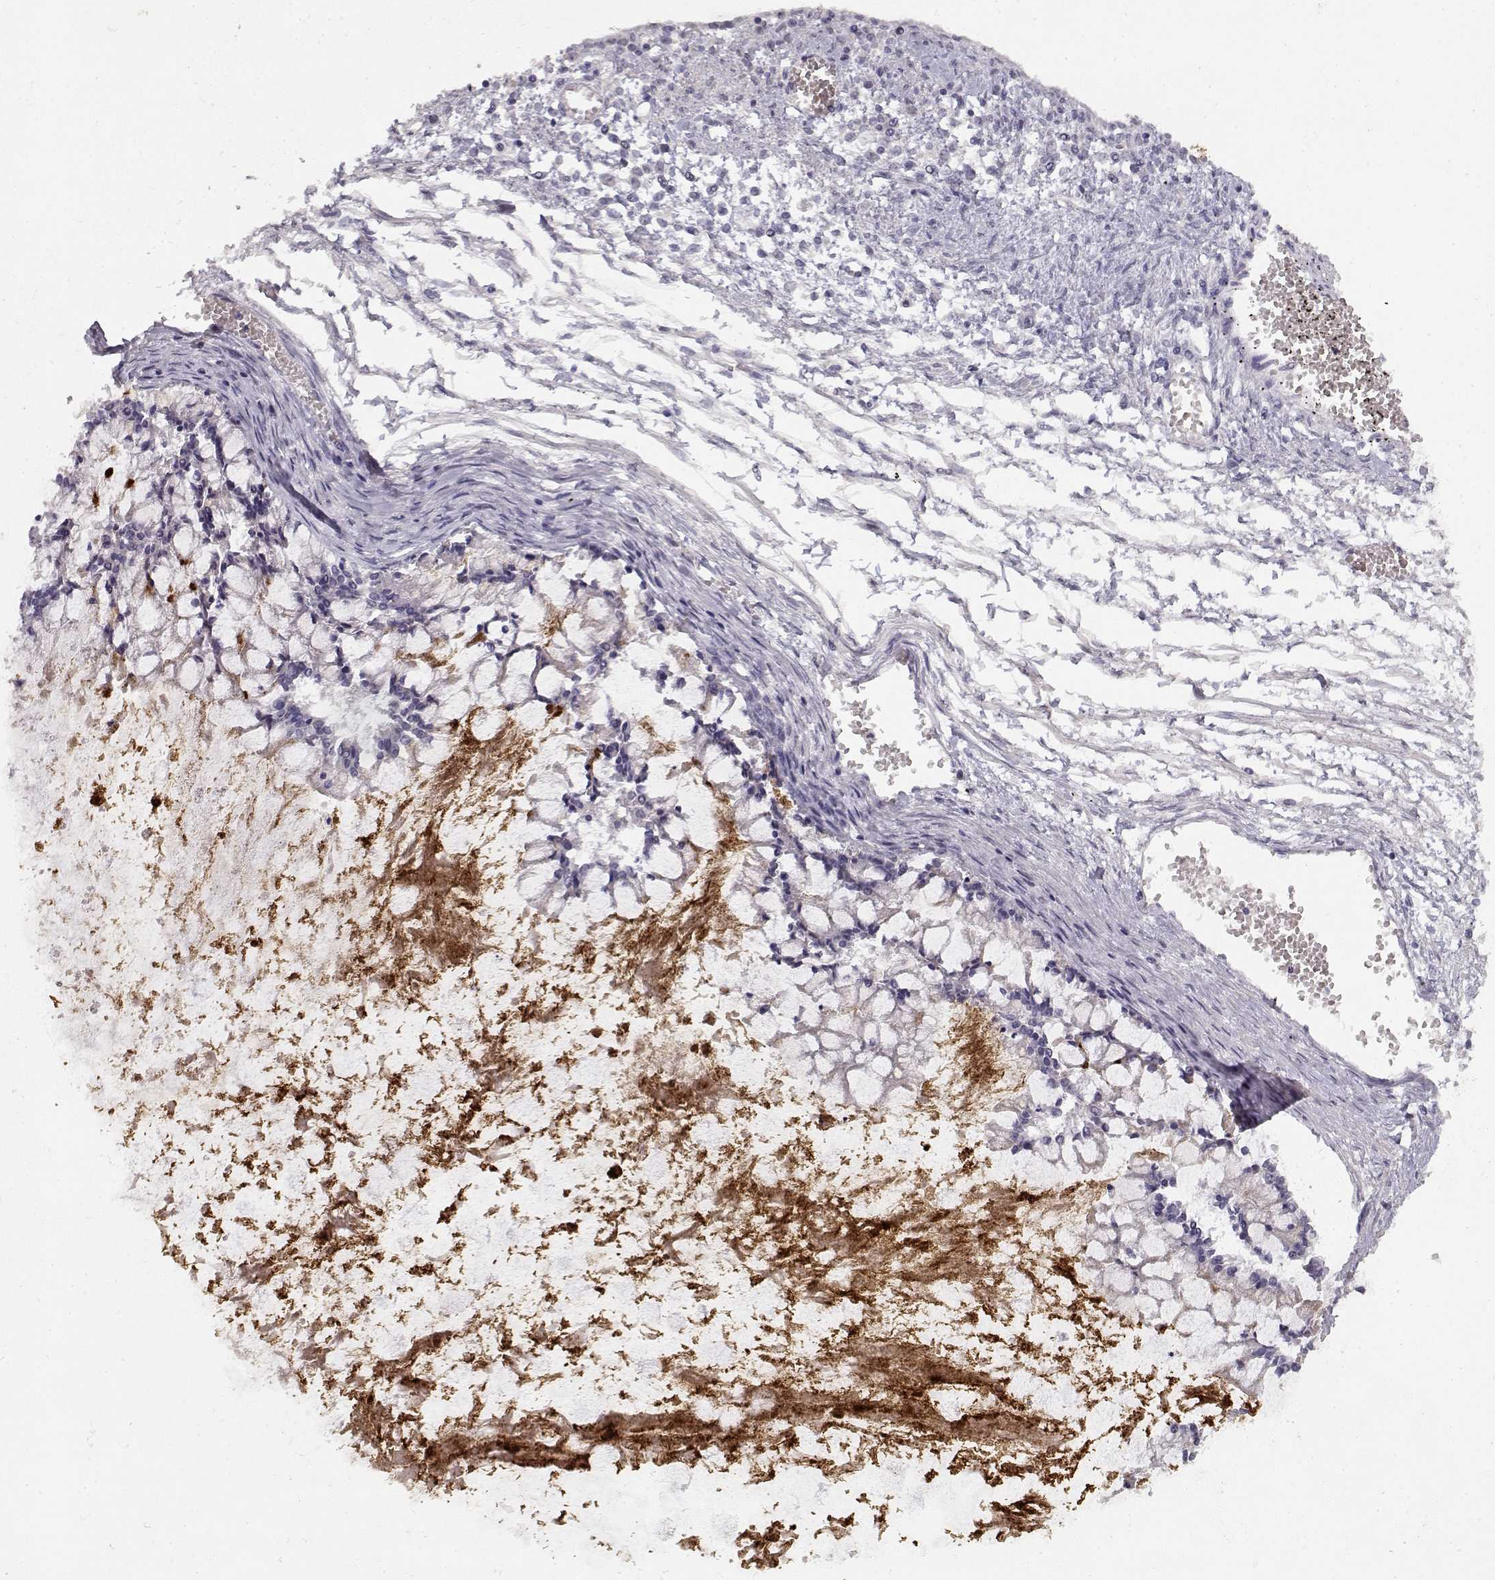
{"staining": {"intensity": "negative", "quantity": "none", "location": "none"}, "tissue": "ovarian cancer", "cell_type": "Tumor cells", "image_type": "cancer", "snomed": [{"axis": "morphology", "description": "Cystadenocarcinoma, mucinous, NOS"}, {"axis": "topography", "description": "Ovary"}], "caption": "This is a micrograph of IHC staining of ovarian cancer, which shows no positivity in tumor cells.", "gene": "TPH2", "patient": {"sex": "female", "age": 67}}